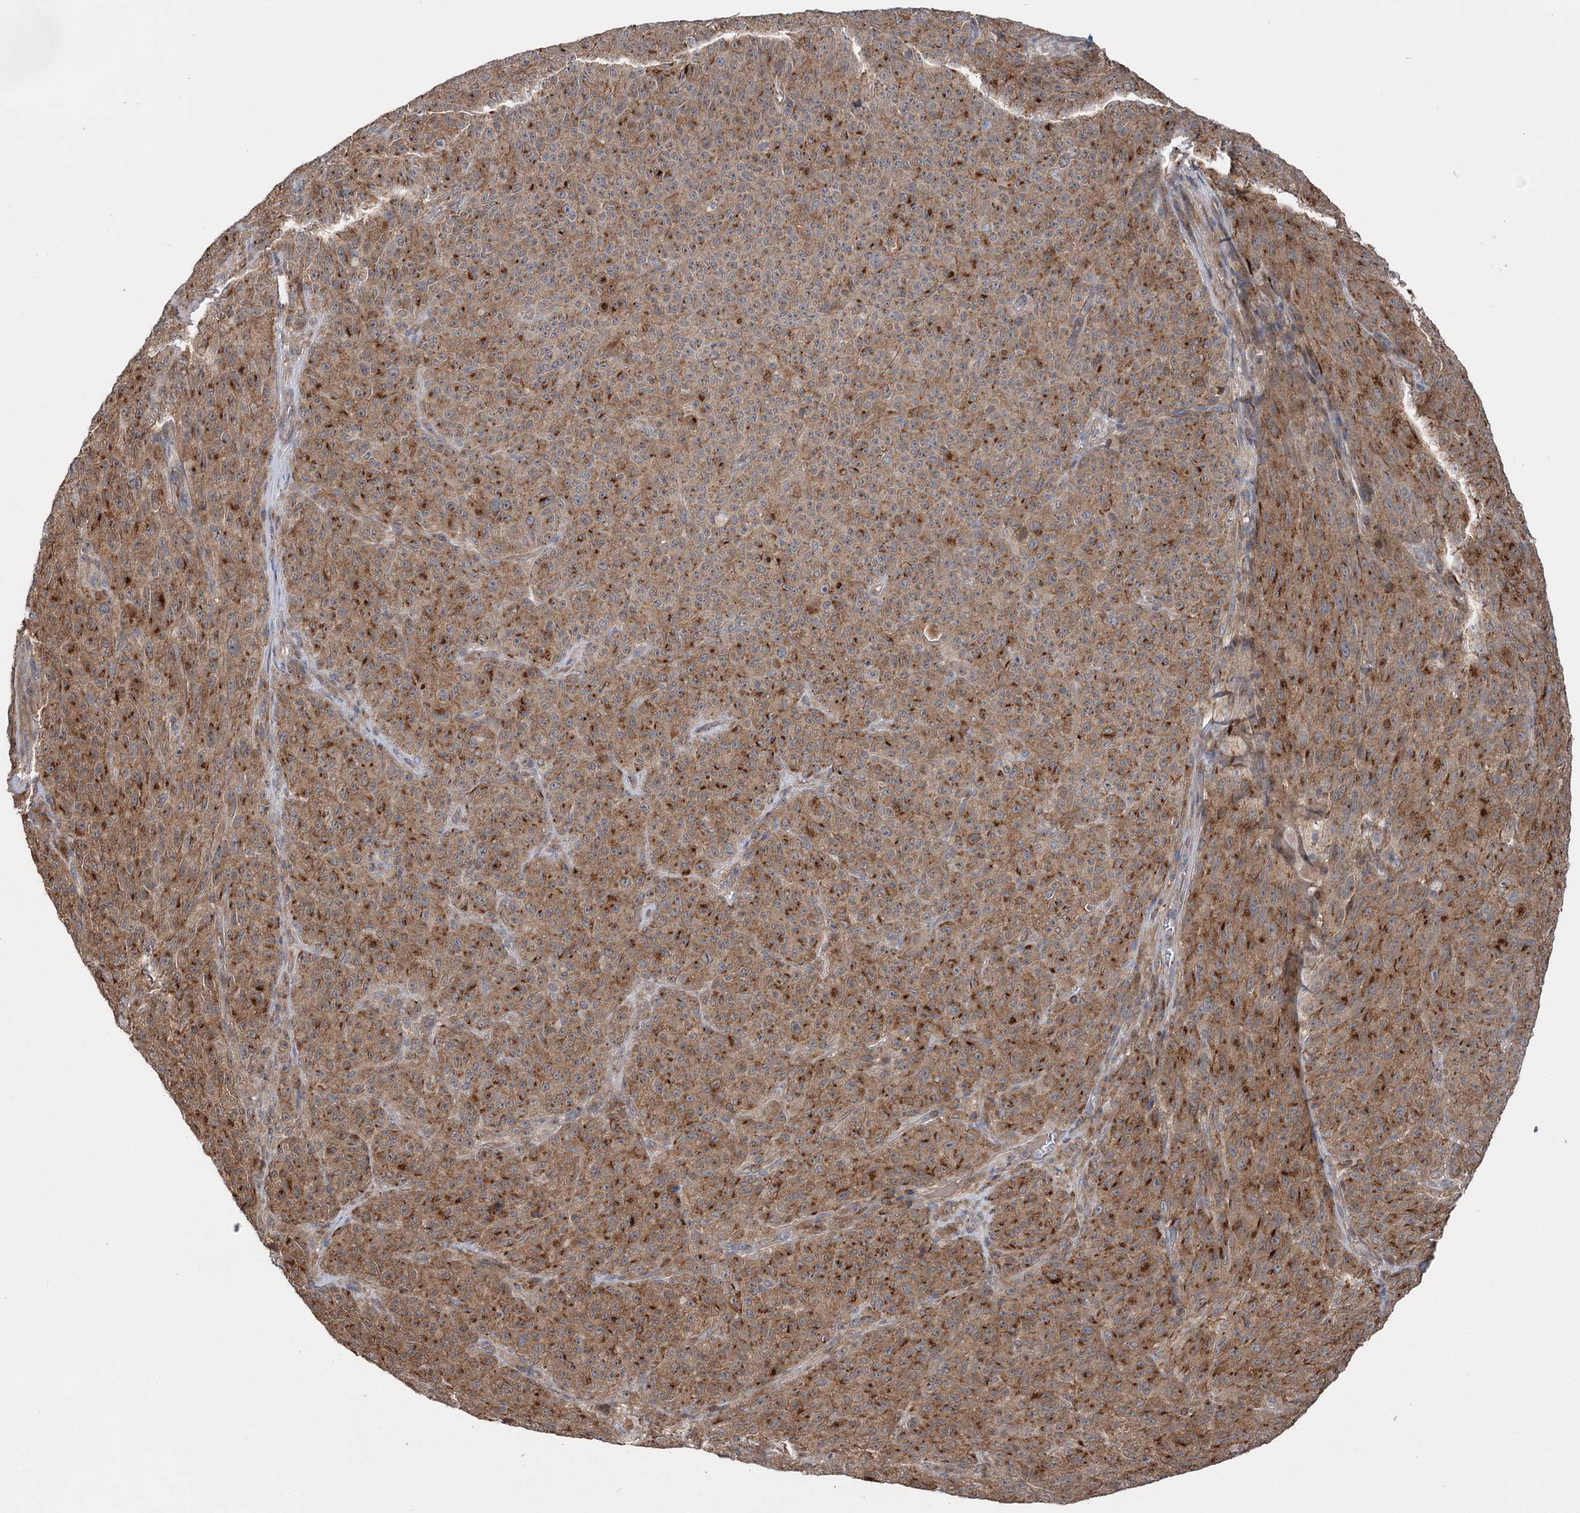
{"staining": {"intensity": "moderate", "quantity": ">75%", "location": "cytoplasmic/membranous"}, "tissue": "melanoma", "cell_type": "Tumor cells", "image_type": "cancer", "snomed": [{"axis": "morphology", "description": "Malignant melanoma, NOS"}, {"axis": "topography", "description": "Skin"}], "caption": "Melanoma was stained to show a protein in brown. There is medium levels of moderate cytoplasmic/membranous staining in about >75% of tumor cells. The staining is performed using DAB brown chromogen to label protein expression. The nuclei are counter-stained blue using hematoxylin.", "gene": "STX6", "patient": {"sex": "female", "age": 82}}